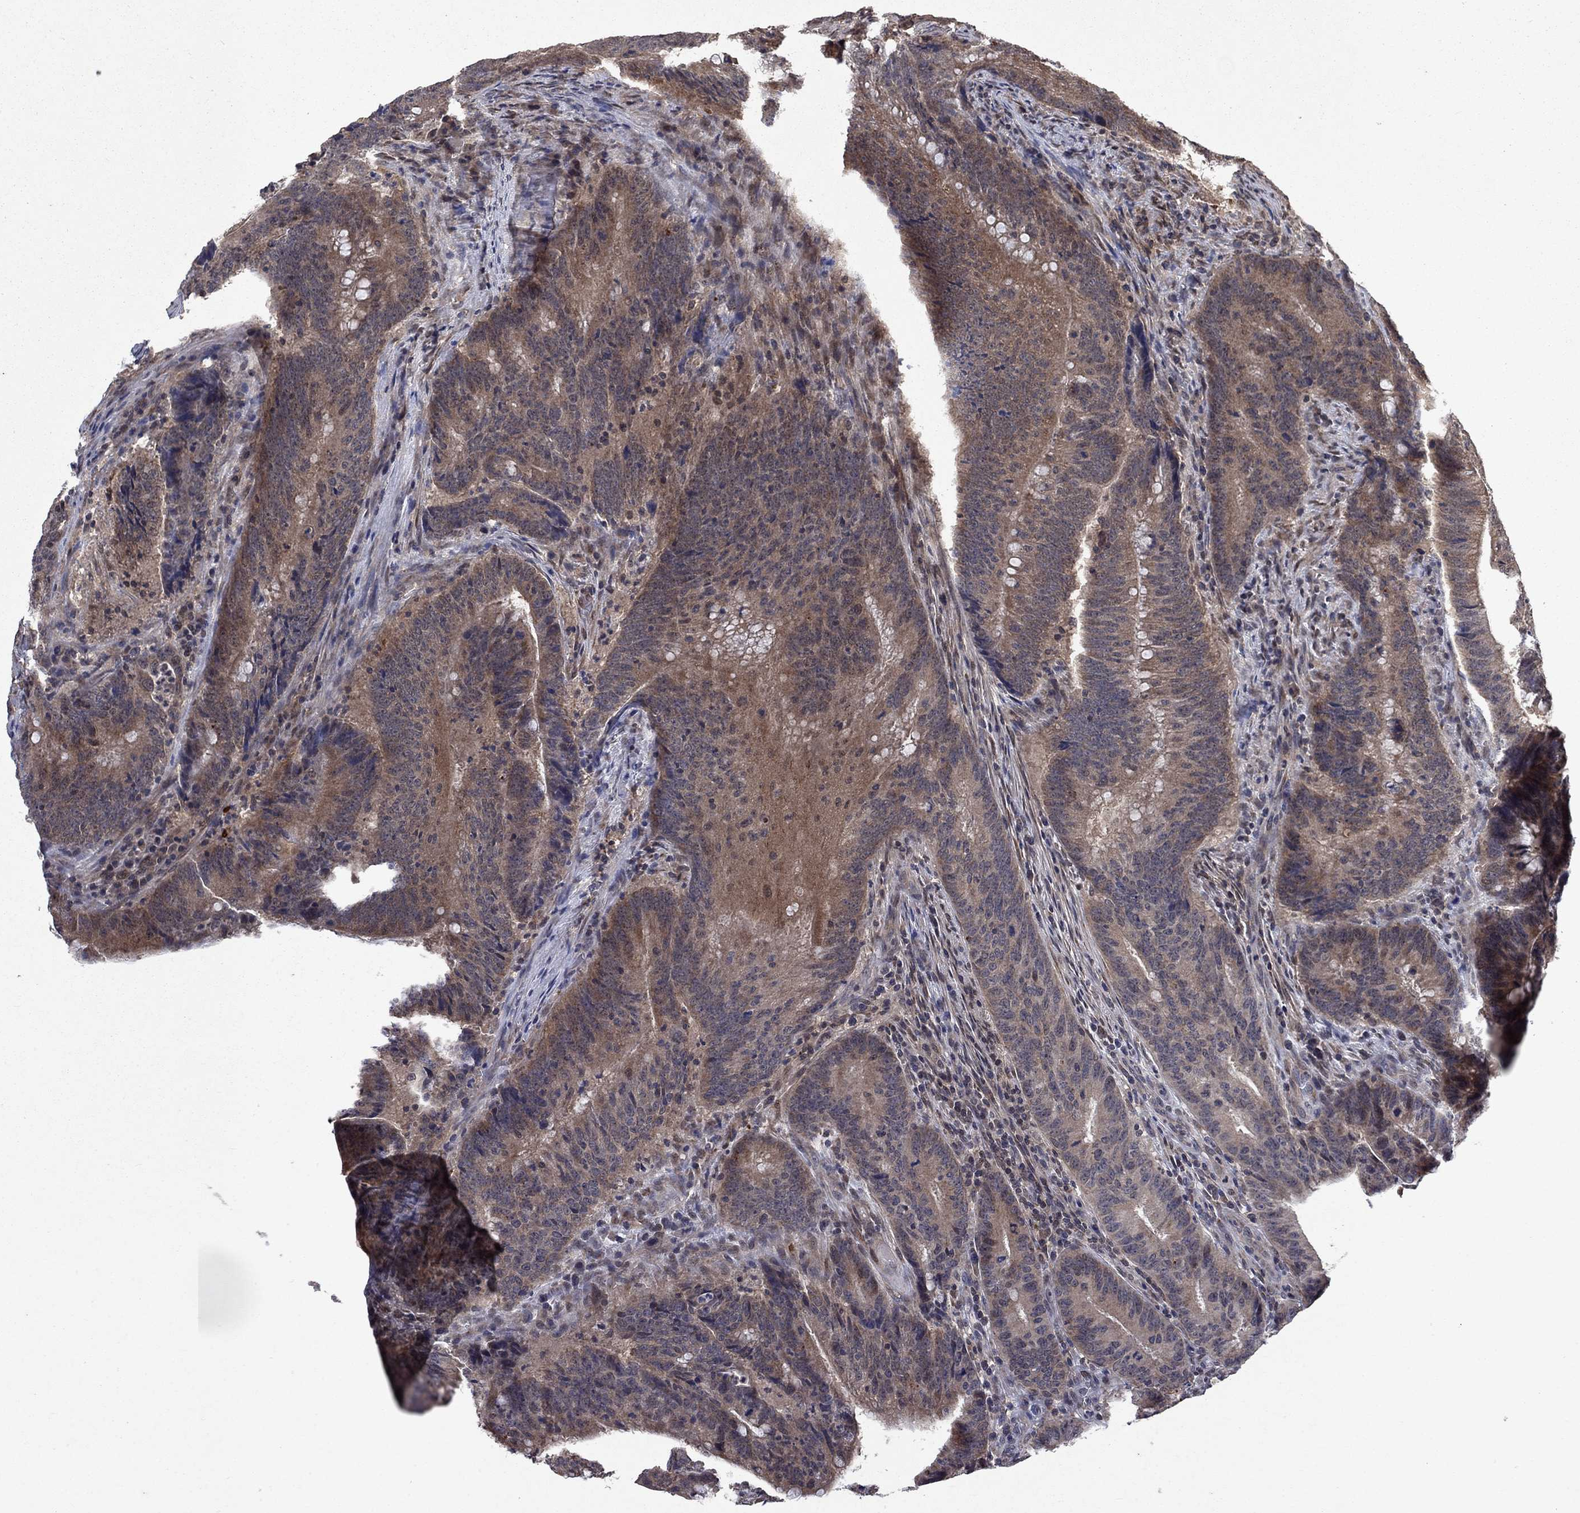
{"staining": {"intensity": "weak", "quantity": ">75%", "location": "cytoplasmic/membranous"}, "tissue": "colorectal cancer", "cell_type": "Tumor cells", "image_type": "cancer", "snomed": [{"axis": "morphology", "description": "Adenocarcinoma, NOS"}, {"axis": "topography", "description": "Colon"}], "caption": "Immunohistochemical staining of human colorectal adenocarcinoma demonstrates low levels of weak cytoplasmic/membranous protein expression in about >75% of tumor cells.", "gene": "IAH1", "patient": {"sex": "female", "age": 87}}